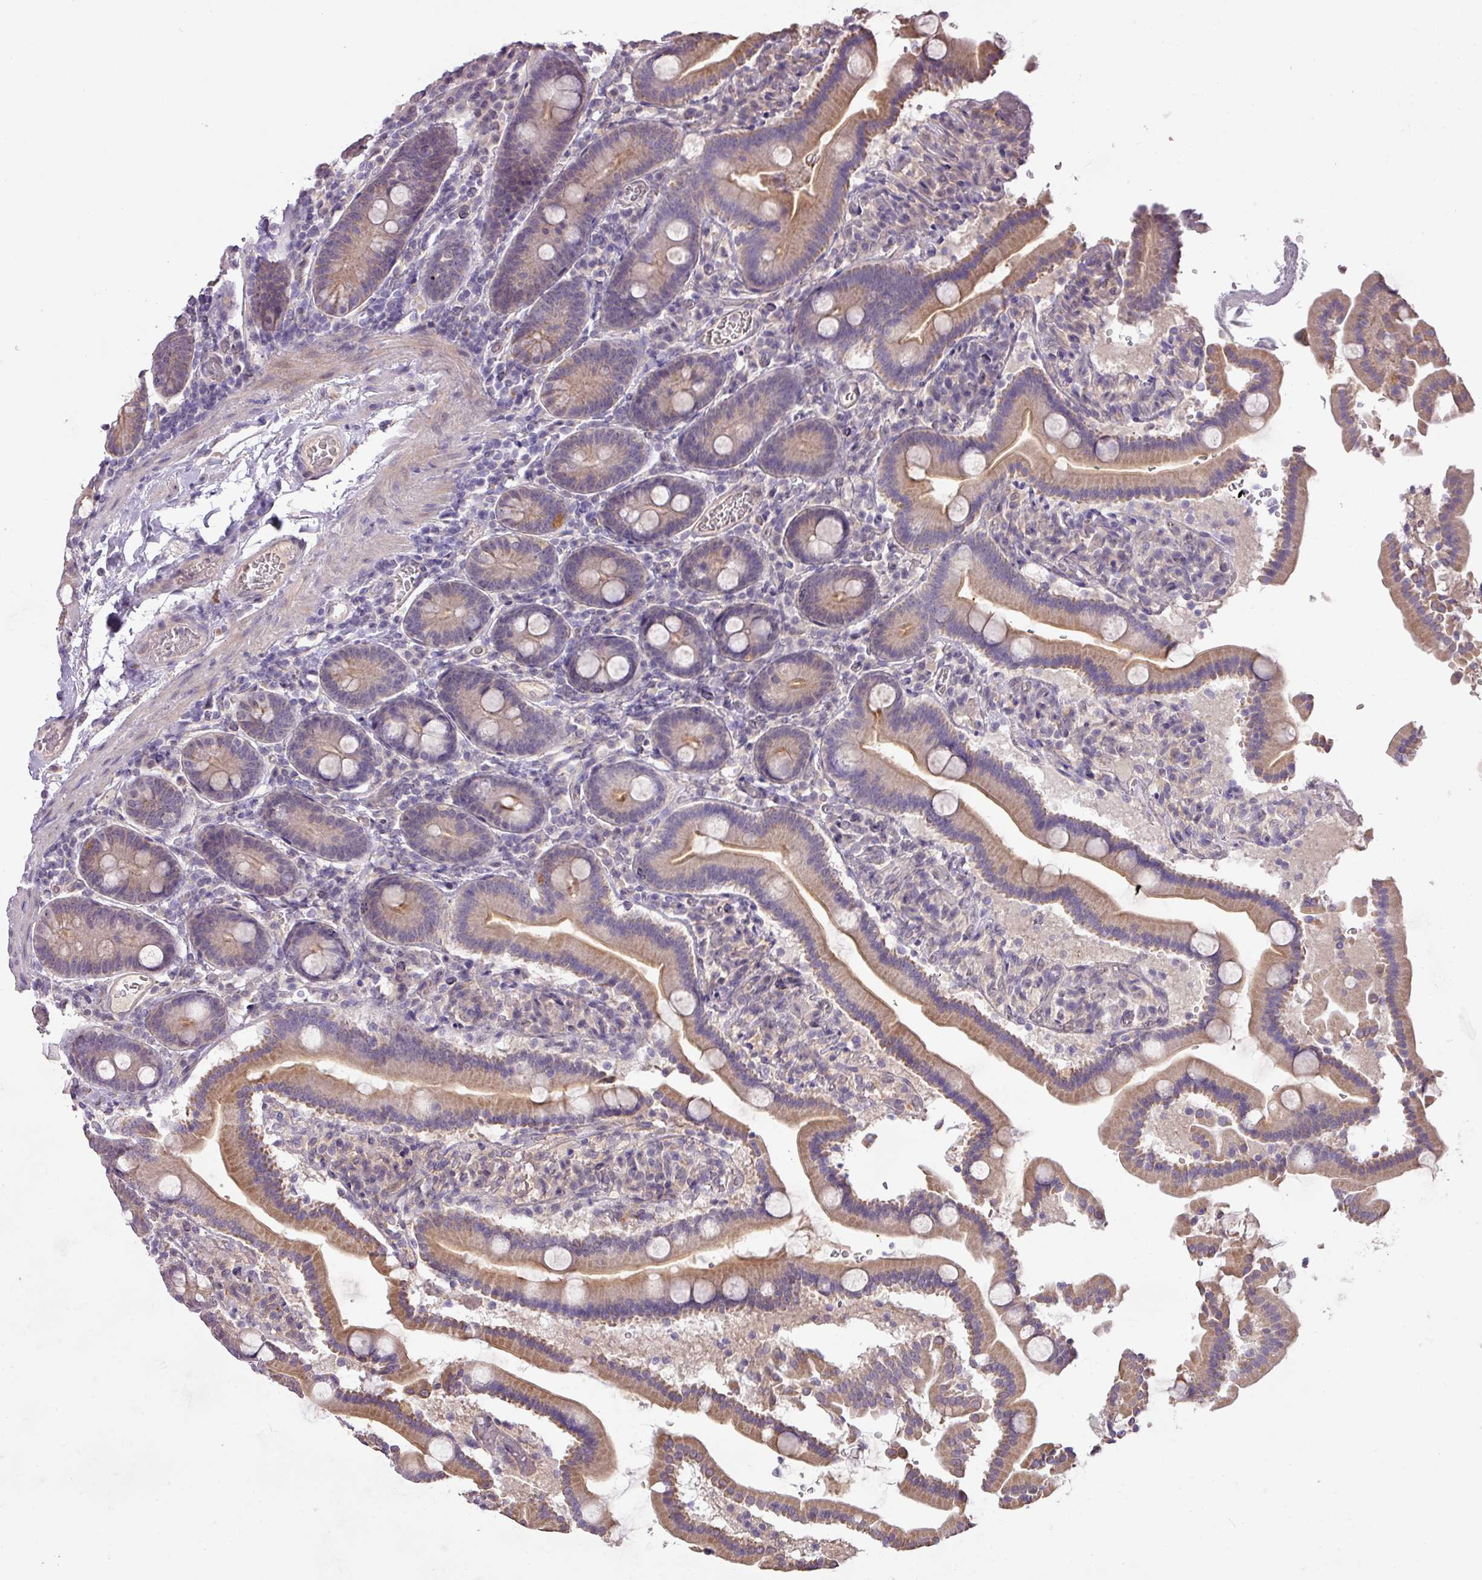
{"staining": {"intensity": "moderate", "quantity": ">75%", "location": "cytoplasmic/membranous"}, "tissue": "duodenum", "cell_type": "Glandular cells", "image_type": "normal", "snomed": [{"axis": "morphology", "description": "Normal tissue, NOS"}, {"axis": "topography", "description": "Duodenum"}], "caption": "Brown immunohistochemical staining in unremarkable human duodenum displays moderate cytoplasmic/membranous positivity in approximately >75% of glandular cells.", "gene": "PRADC1", "patient": {"sex": "male", "age": 55}}